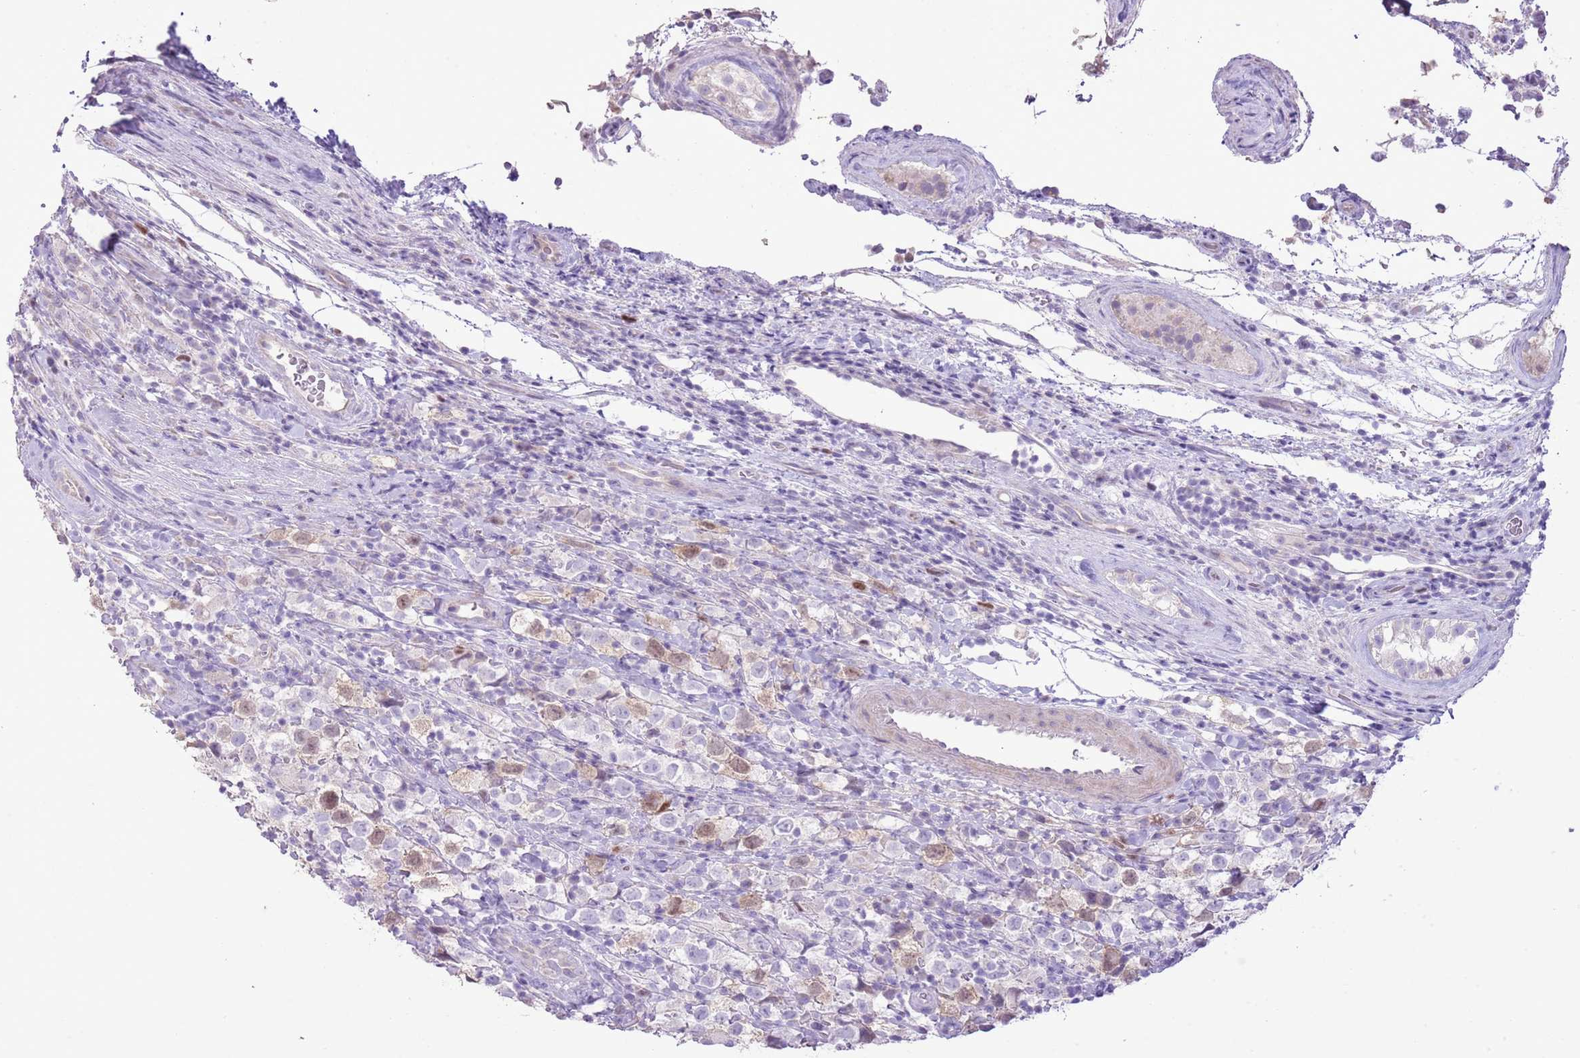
{"staining": {"intensity": "weak", "quantity": "25%-75%", "location": "nuclear"}, "tissue": "testis cancer", "cell_type": "Tumor cells", "image_type": "cancer", "snomed": [{"axis": "morphology", "description": "Seminoma, NOS"}, {"axis": "morphology", "description": "Carcinoma, Embryonal, NOS"}, {"axis": "topography", "description": "Testis"}], "caption": "DAB (3,3'-diaminobenzidine) immunohistochemical staining of human testis cancer (embryonal carcinoma) demonstrates weak nuclear protein expression in approximately 25%-75% of tumor cells.", "gene": "GMNN", "patient": {"sex": "male", "age": 41}}